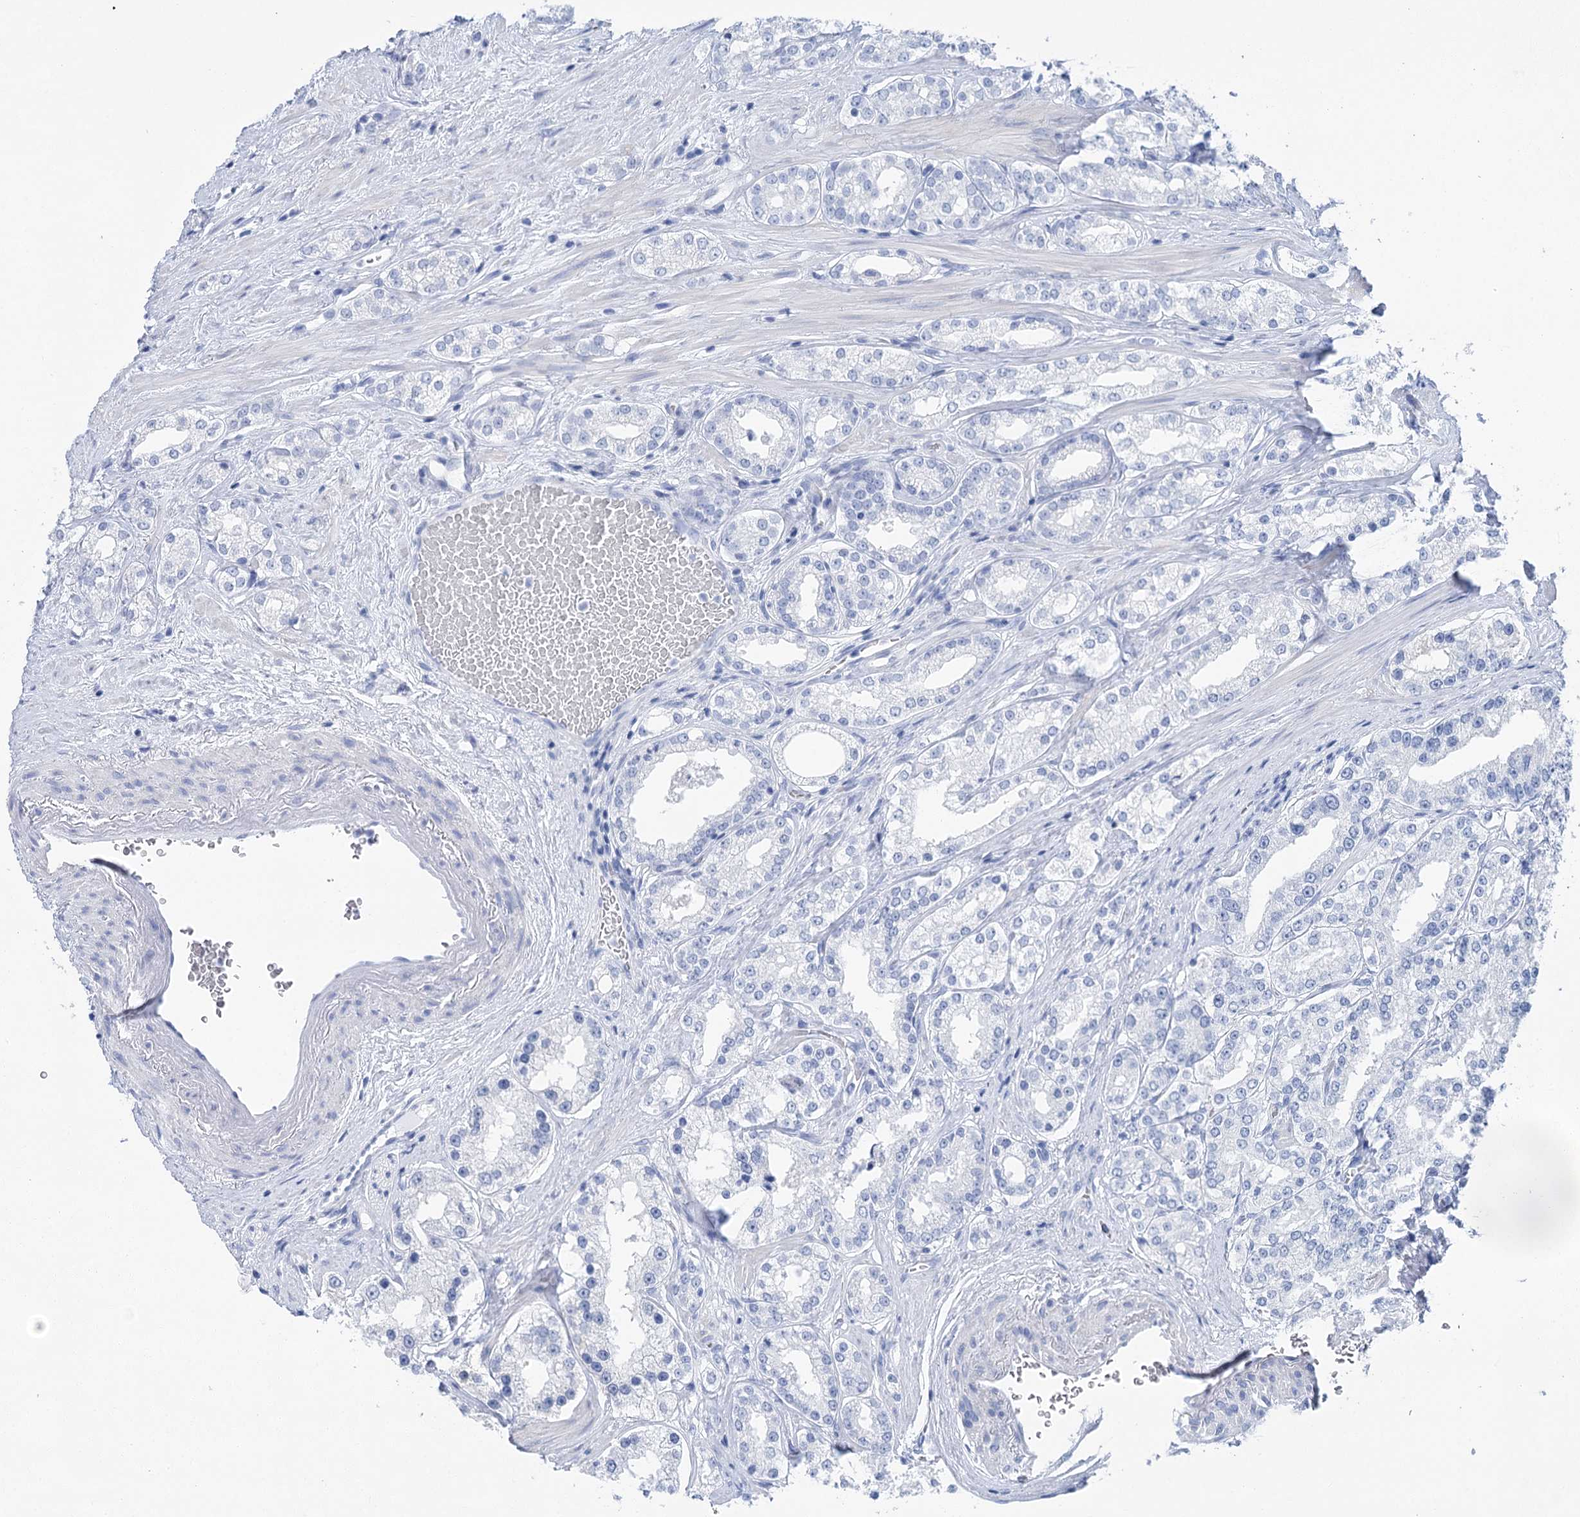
{"staining": {"intensity": "negative", "quantity": "none", "location": "none"}, "tissue": "prostate cancer", "cell_type": "Tumor cells", "image_type": "cancer", "snomed": [{"axis": "morphology", "description": "Normal tissue, NOS"}, {"axis": "morphology", "description": "Adenocarcinoma, High grade"}, {"axis": "topography", "description": "Prostate"}], "caption": "Tumor cells are negative for protein expression in human prostate high-grade adenocarcinoma.", "gene": "LALBA", "patient": {"sex": "male", "age": 83}}